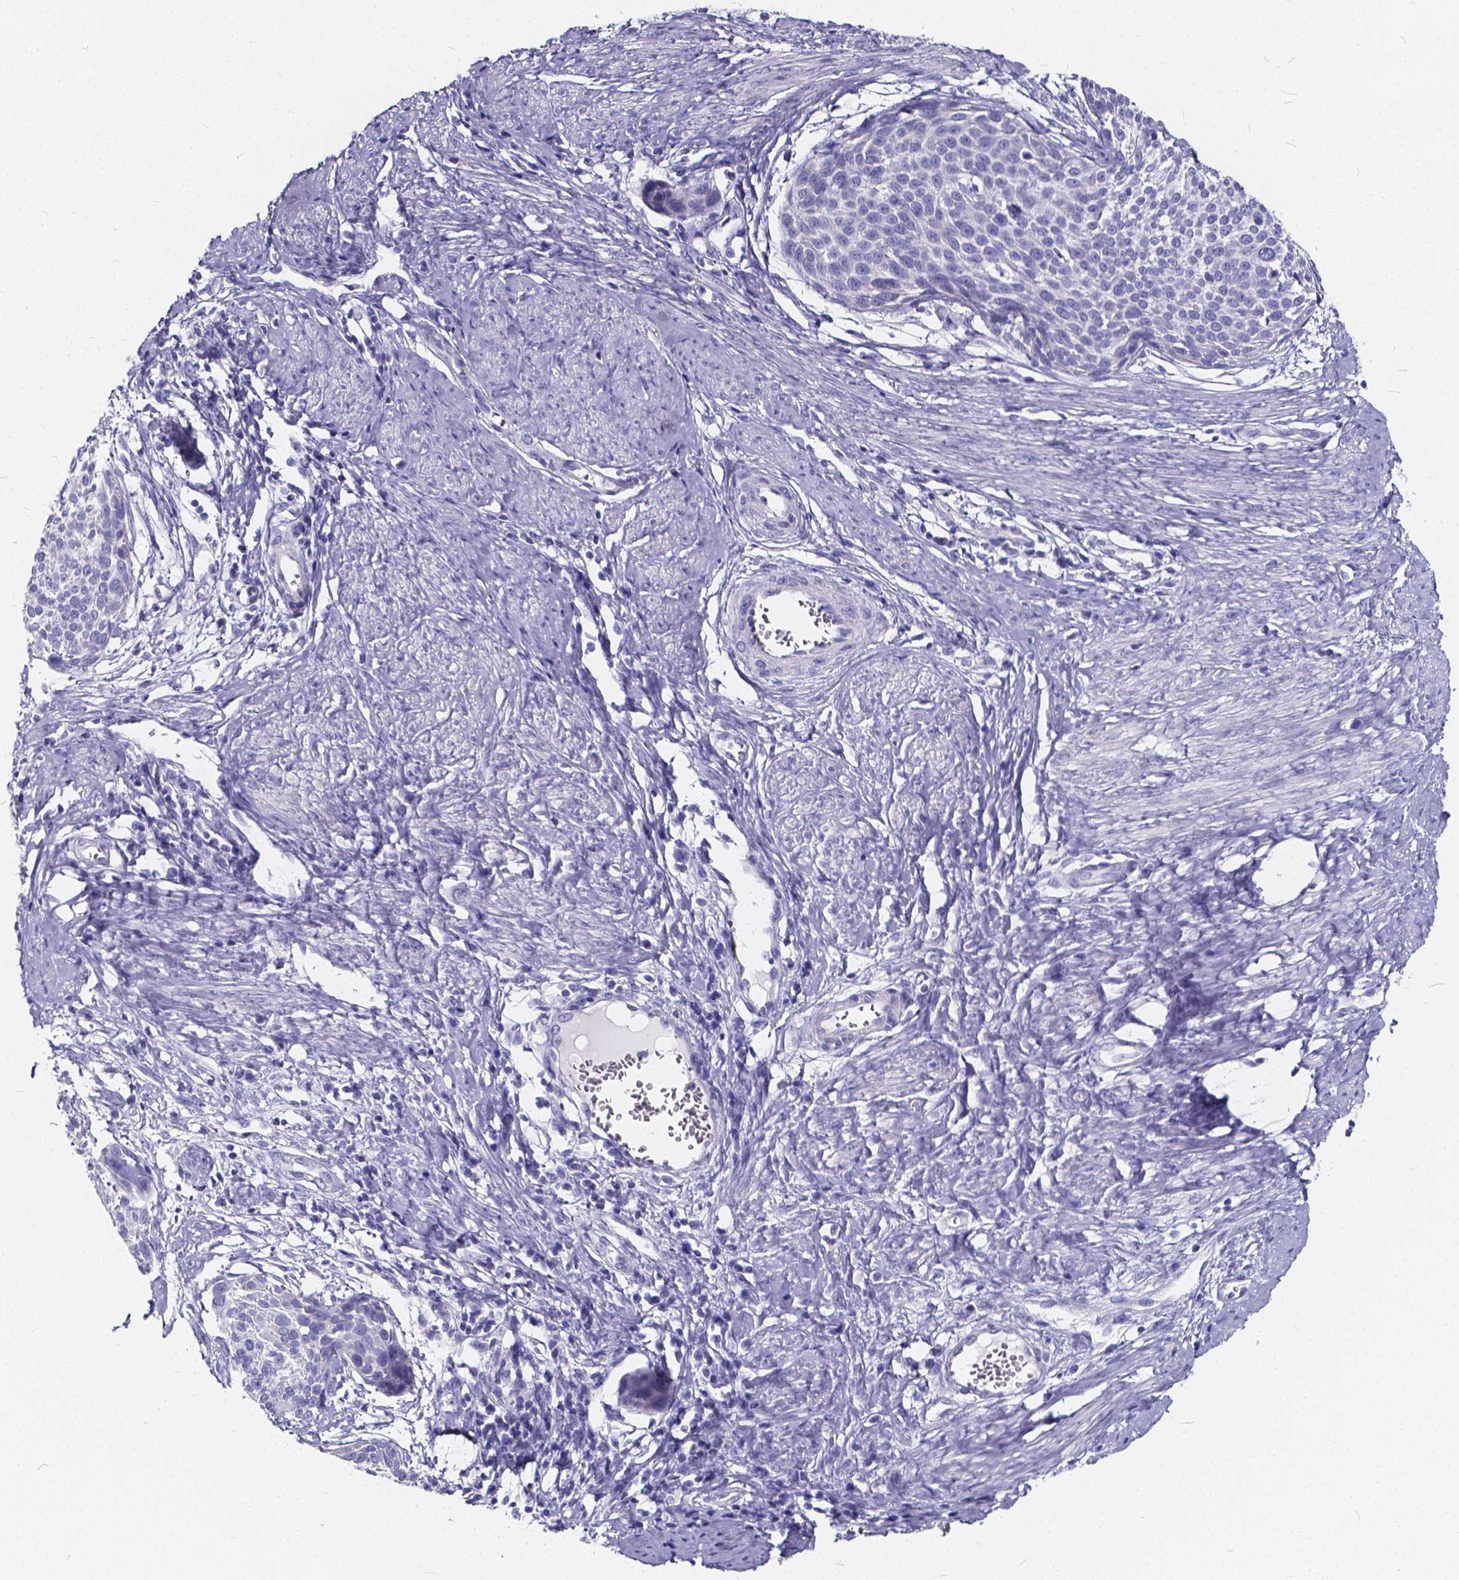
{"staining": {"intensity": "negative", "quantity": "none", "location": "none"}, "tissue": "cervical cancer", "cell_type": "Tumor cells", "image_type": "cancer", "snomed": [{"axis": "morphology", "description": "Squamous cell carcinoma, NOS"}, {"axis": "topography", "description": "Cervix"}], "caption": "An IHC image of cervical squamous cell carcinoma is shown. There is no staining in tumor cells of cervical squamous cell carcinoma.", "gene": "SPEF2", "patient": {"sex": "female", "age": 39}}